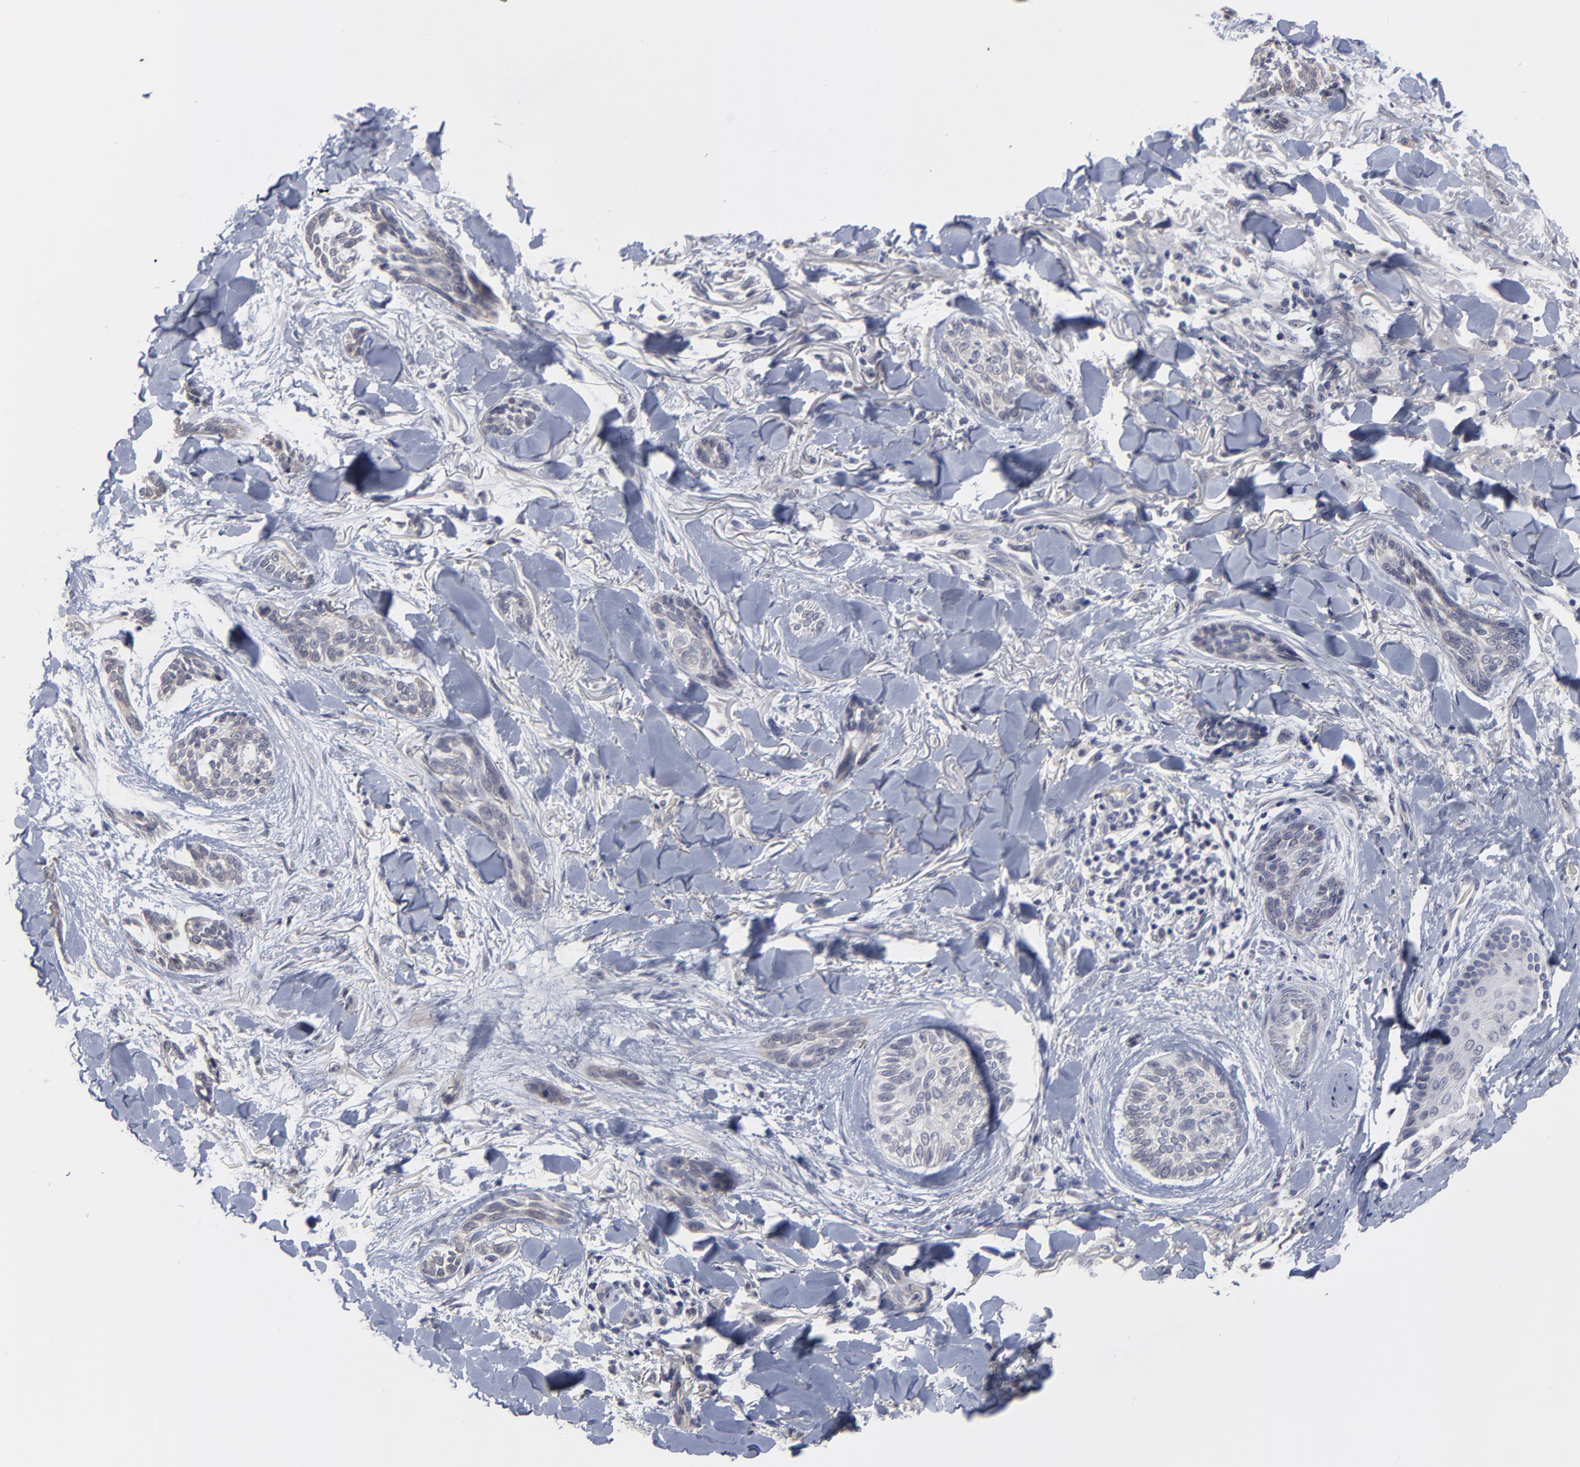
{"staining": {"intensity": "negative", "quantity": "none", "location": "none"}, "tissue": "skin cancer", "cell_type": "Tumor cells", "image_type": "cancer", "snomed": [{"axis": "morphology", "description": "Normal tissue, NOS"}, {"axis": "morphology", "description": "Basal cell carcinoma"}, {"axis": "topography", "description": "Skin"}], "caption": "There is no significant positivity in tumor cells of skin cancer.", "gene": "MAGEA10", "patient": {"sex": "female", "age": 71}}